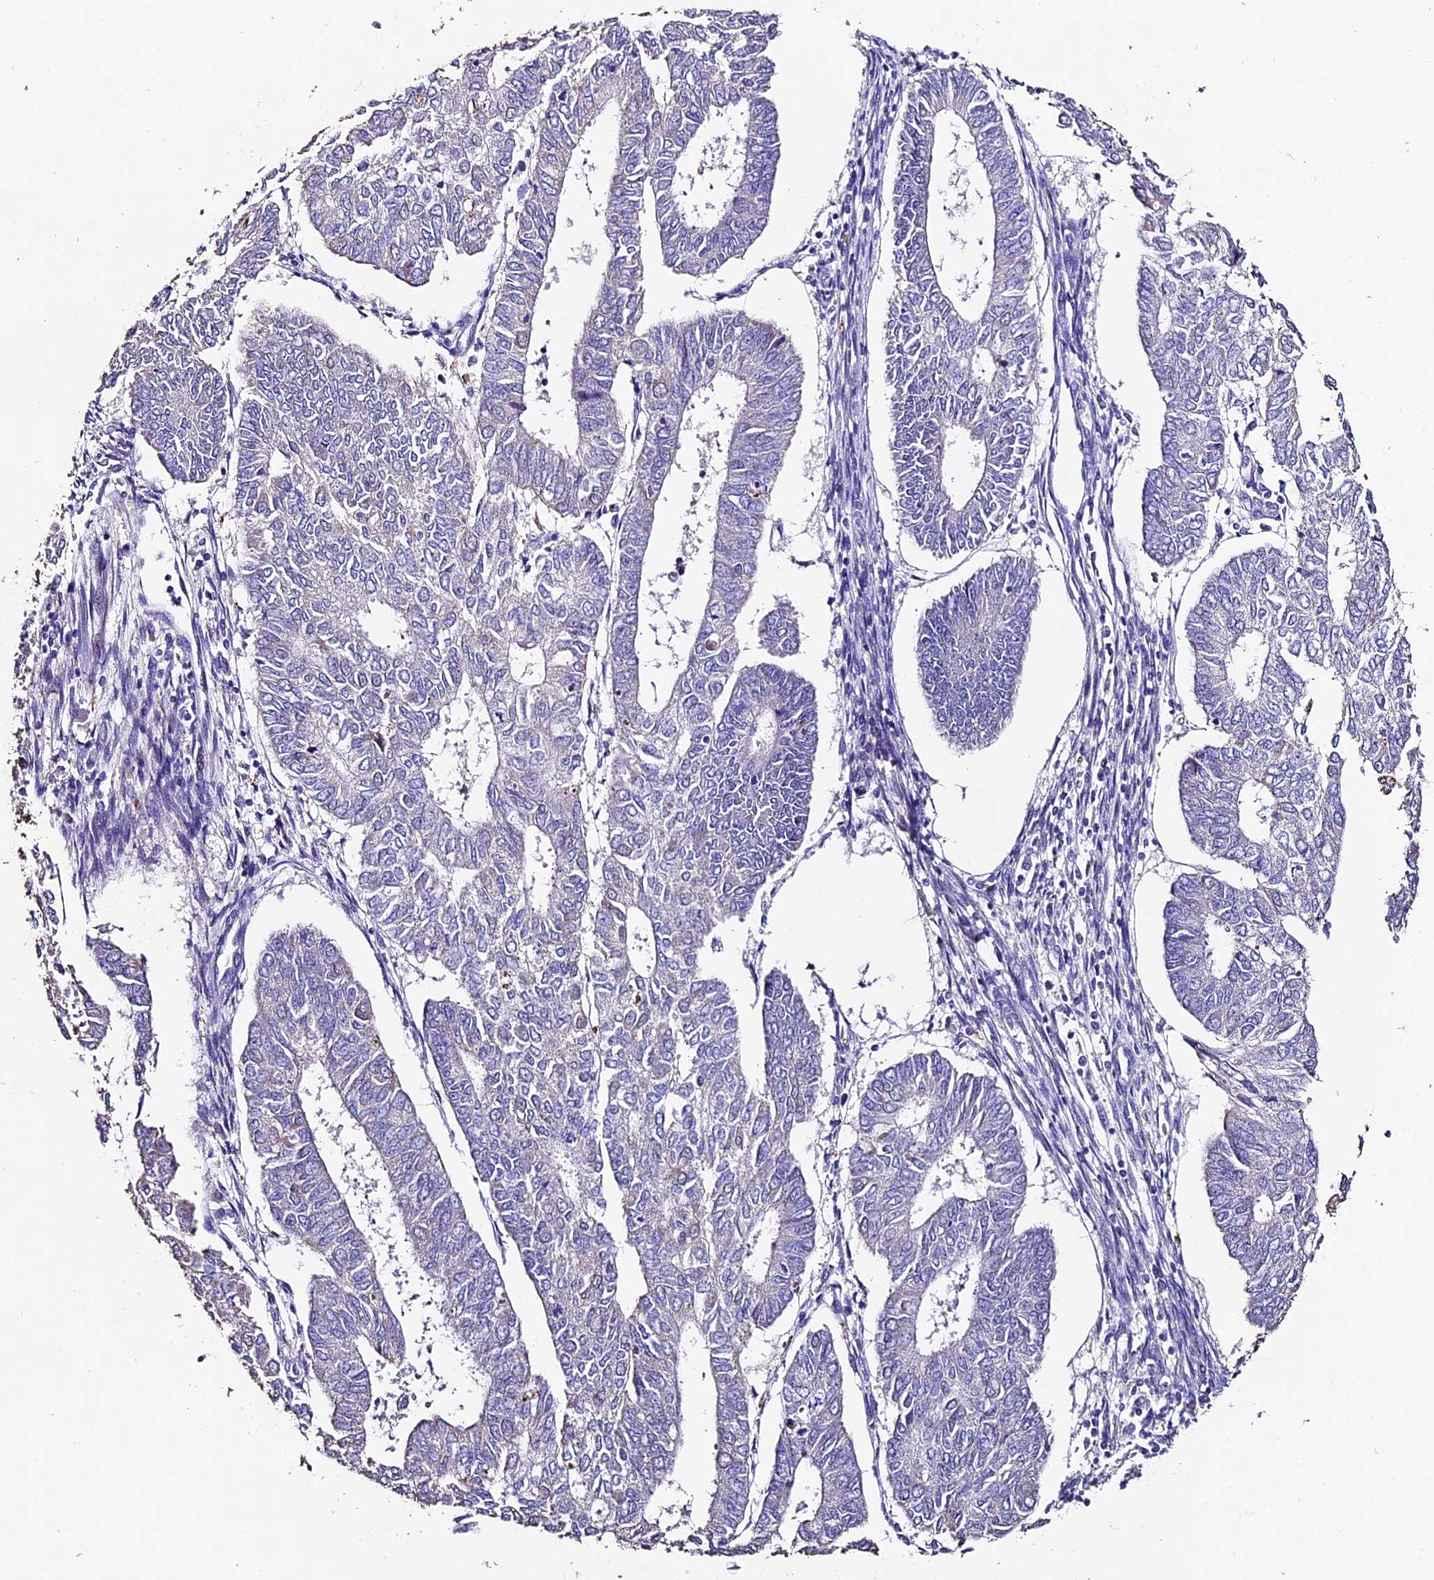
{"staining": {"intensity": "weak", "quantity": "<25%", "location": "cytoplasmic/membranous"}, "tissue": "endometrial cancer", "cell_type": "Tumor cells", "image_type": "cancer", "snomed": [{"axis": "morphology", "description": "Adenocarcinoma, NOS"}, {"axis": "topography", "description": "Endometrium"}], "caption": "Tumor cells are negative for protein expression in human endometrial adenocarcinoma.", "gene": "FBXW9", "patient": {"sex": "female", "age": 68}}